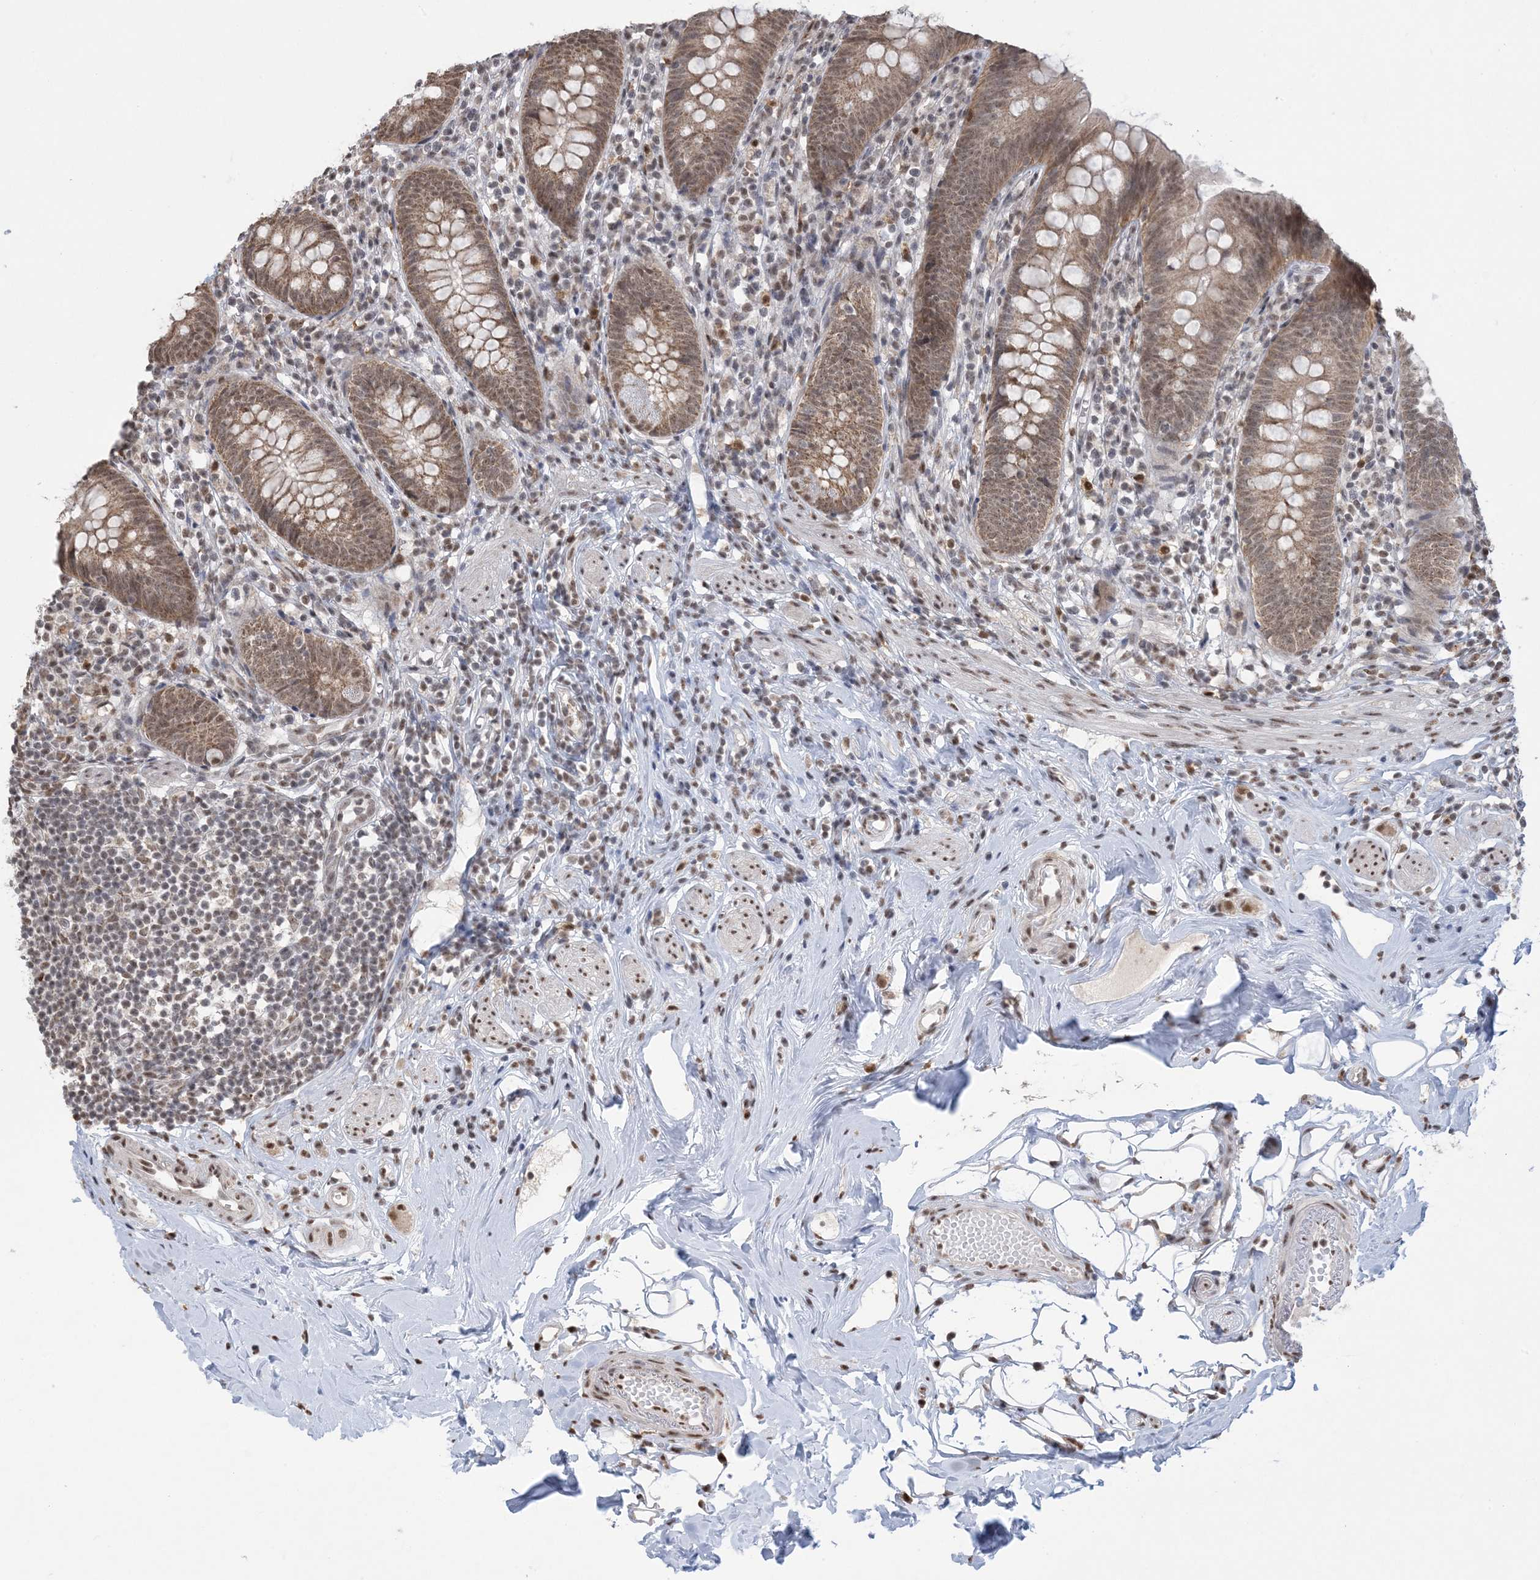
{"staining": {"intensity": "moderate", "quantity": ">75%", "location": "cytoplasmic/membranous,nuclear"}, "tissue": "appendix", "cell_type": "Glandular cells", "image_type": "normal", "snomed": [{"axis": "morphology", "description": "Normal tissue, NOS"}, {"axis": "topography", "description": "Appendix"}], "caption": "This image demonstrates immunohistochemistry (IHC) staining of unremarkable human appendix, with medium moderate cytoplasmic/membranous,nuclear positivity in about >75% of glandular cells.", "gene": "TRMT10C", "patient": {"sex": "female", "age": 62}}